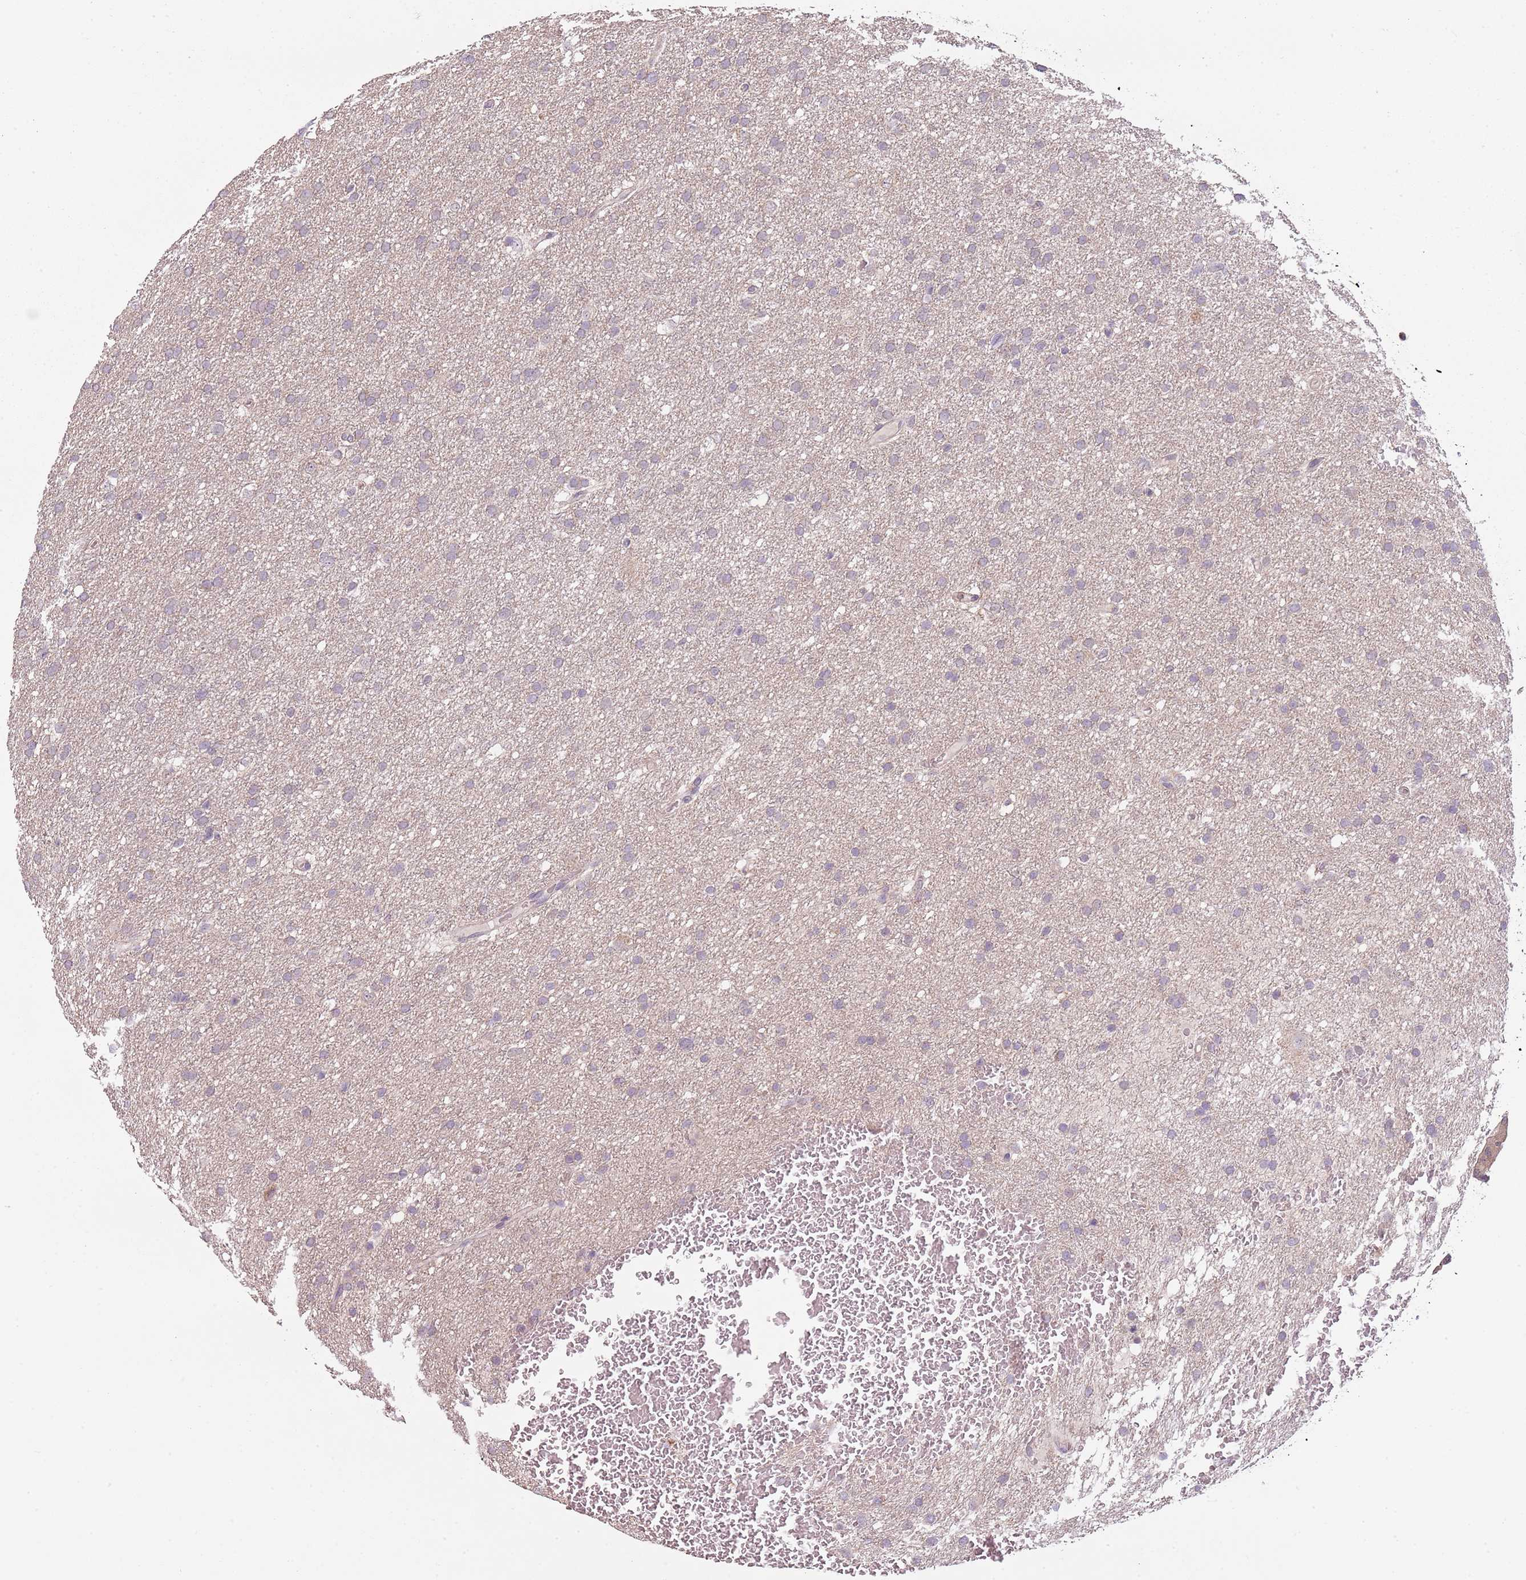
{"staining": {"intensity": "negative", "quantity": "none", "location": "none"}, "tissue": "glioma", "cell_type": "Tumor cells", "image_type": "cancer", "snomed": [{"axis": "morphology", "description": "Glioma, malignant, High grade"}, {"axis": "topography", "description": "Cerebral cortex"}], "caption": "This is a micrograph of IHC staining of malignant glioma (high-grade), which shows no staining in tumor cells. (DAB immunohistochemistry, high magnification).", "gene": "TEKT4", "patient": {"sex": "female", "age": 36}}